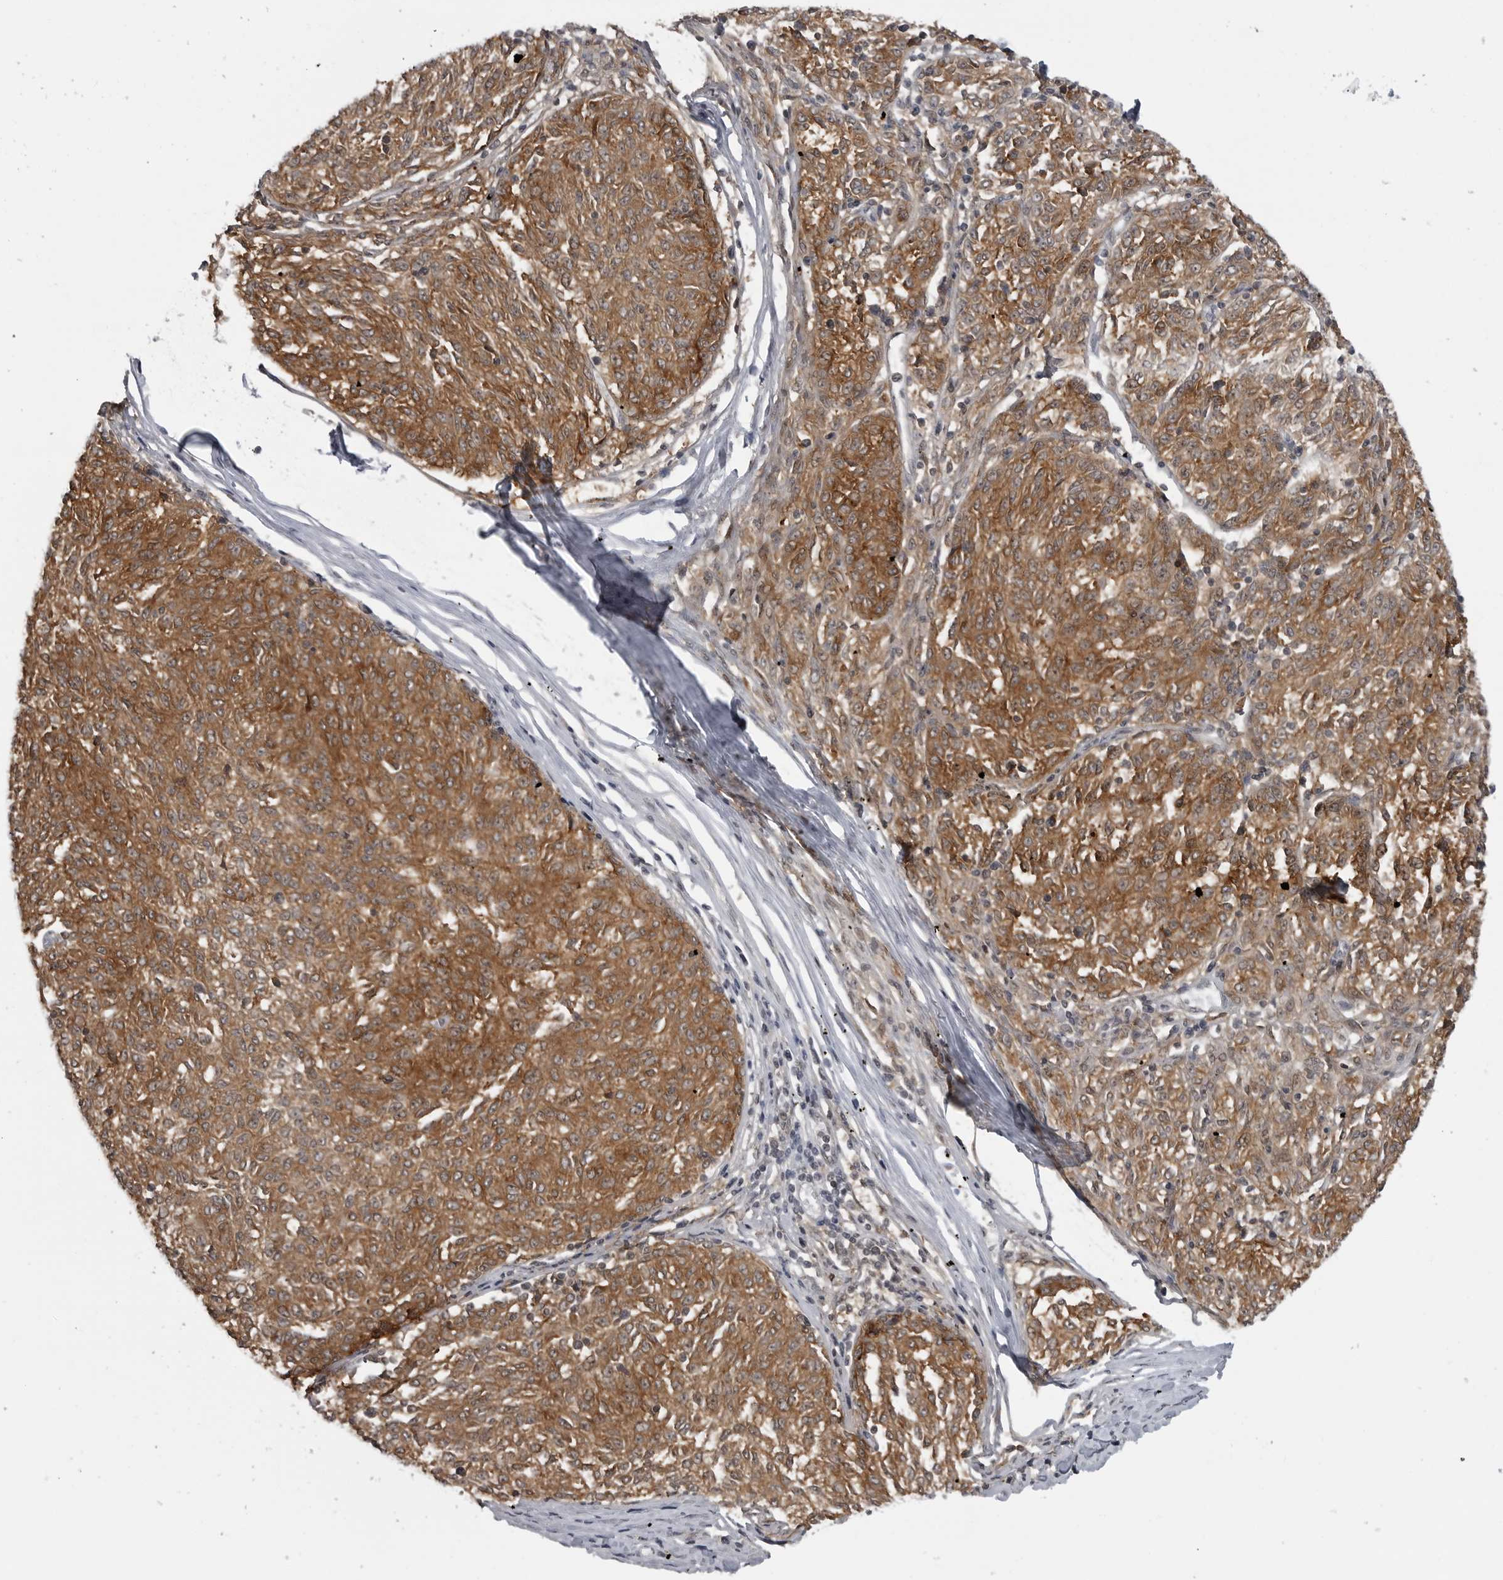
{"staining": {"intensity": "moderate", "quantity": ">75%", "location": "cytoplasmic/membranous"}, "tissue": "melanoma", "cell_type": "Tumor cells", "image_type": "cancer", "snomed": [{"axis": "morphology", "description": "Malignant melanoma, NOS"}, {"axis": "topography", "description": "Skin"}], "caption": "Brown immunohistochemical staining in malignant melanoma demonstrates moderate cytoplasmic/membranous expression in approximately >75% of tumor cells.", "gene": "C8orf58", "patient": {"sex": "female", "age": 72}}